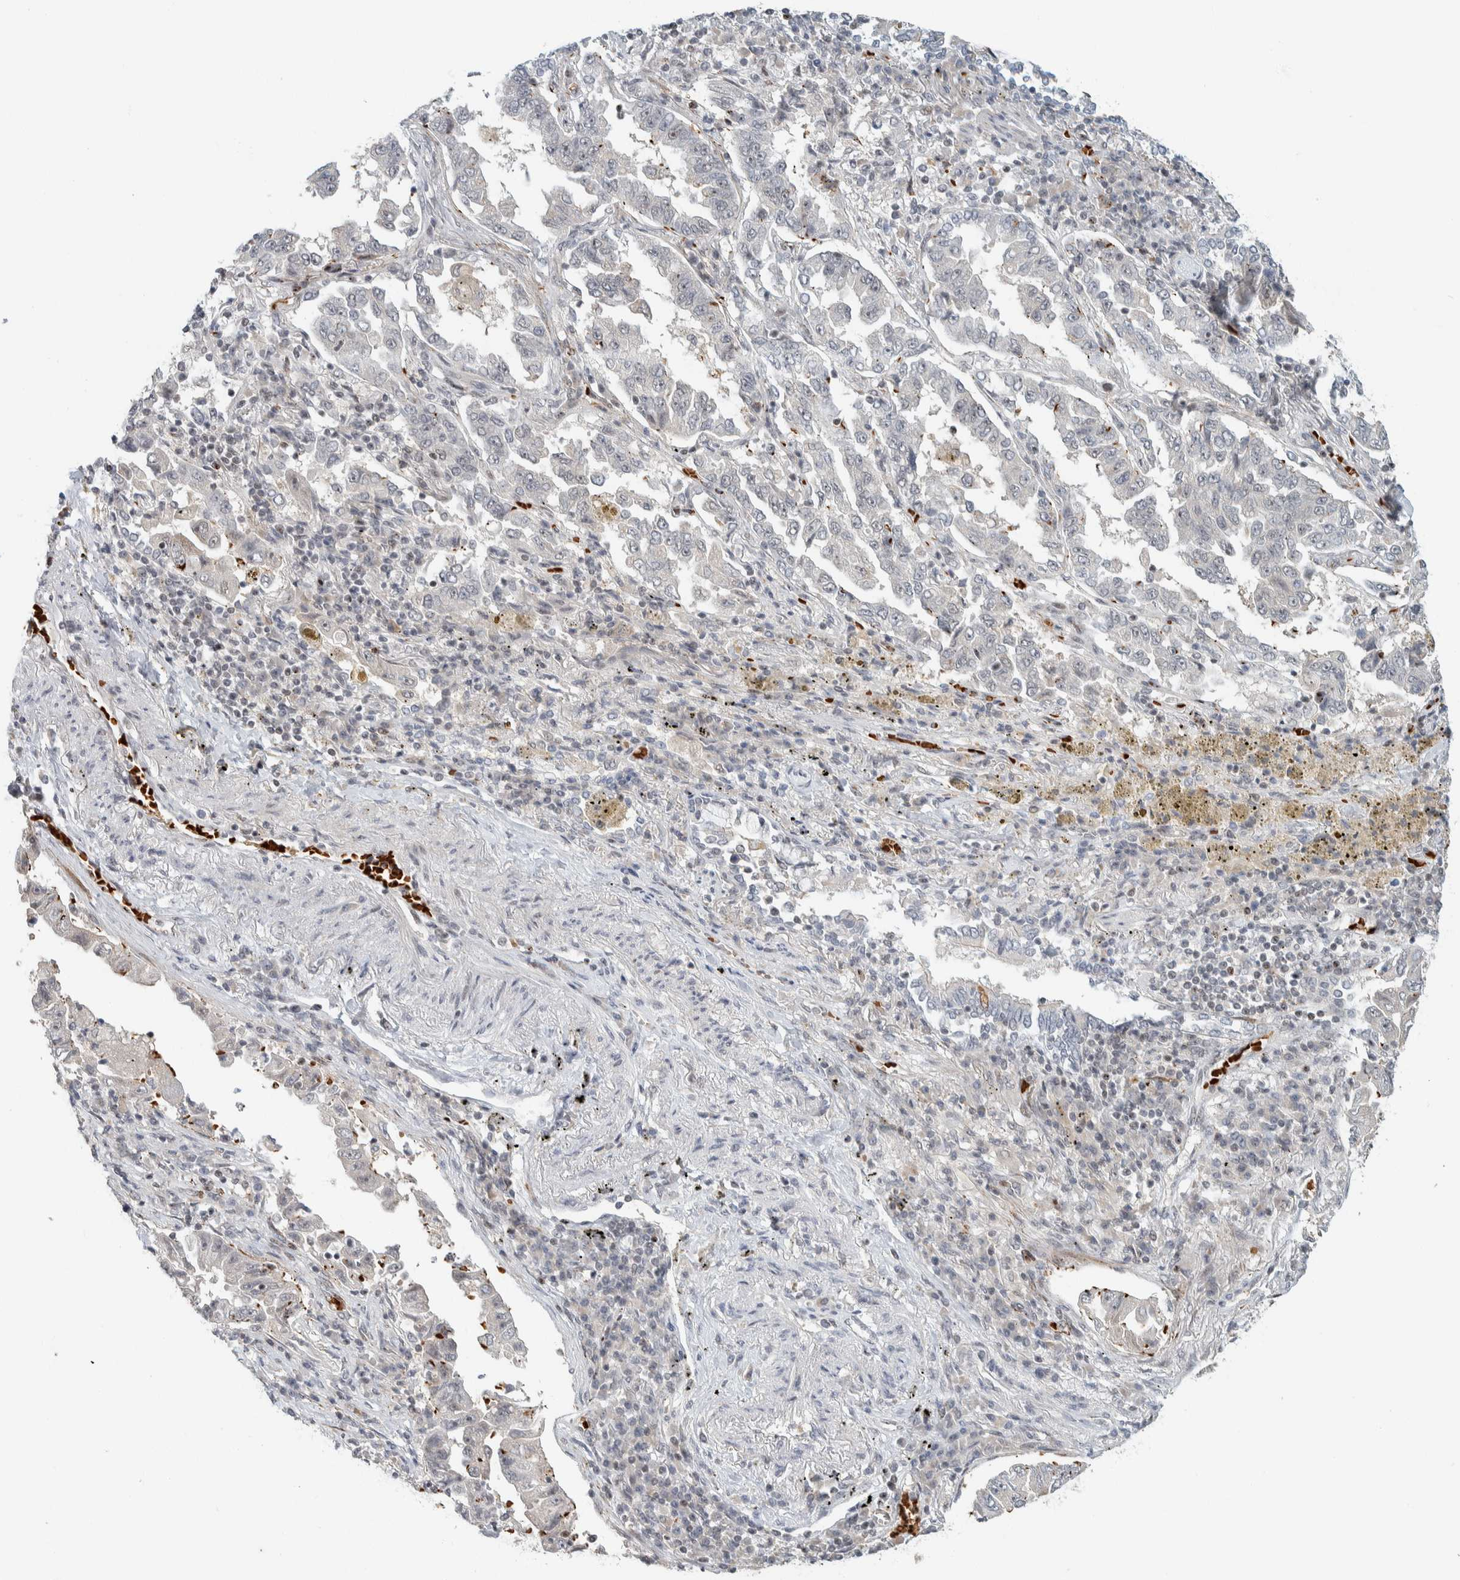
{"staining": {"intensity": "negative", "quantity": "none", "location": "none"}, "tissue": "lung cancer", "cell_type": "Tumor cells", "image_type": "cancer", "snomed": [{"axis": "morphology", "description": "Adenocarcinoma, NOS"}, {"axis": "topography", "description": "Lung"}], "caption": "Immunohistochemistry photomicrograph of neoplastic tissue: human lung cancer (adenocarcinoma) stained with DAB (3,3'-diaminobenzidine) shows no significant protein positivity in tumor cells.", "gene": "ZBTB2", "patient": {"sex": "female", "age": 51}}